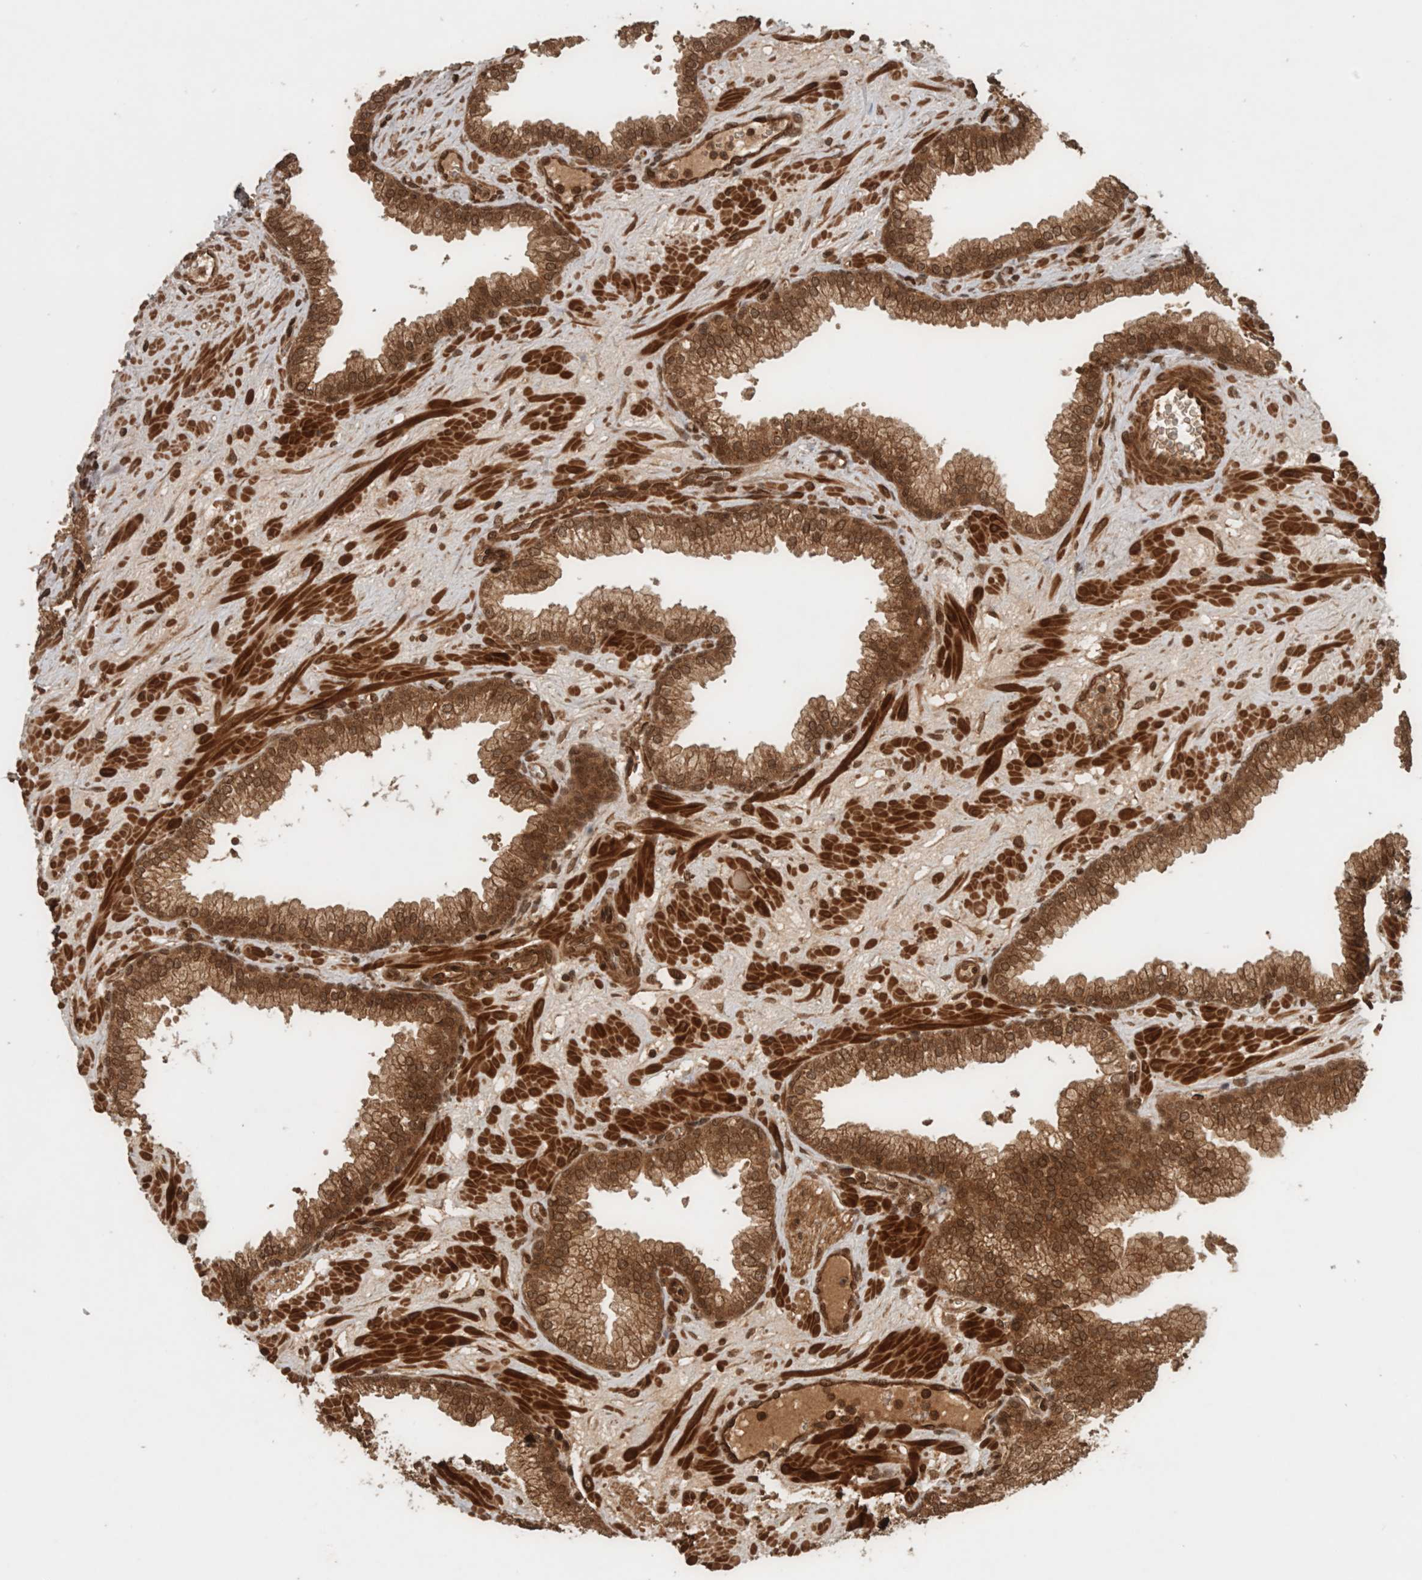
{"staining": {"intensity": "moderate", "quantity": ">75%", "location": "cytoplasmic/membranous,nuclear"}, "tissue": "prostate", "cell_type": "Glandular cells", "image_type": "normal", "snomed": [{"axis": "morphology", "description": "Normal tissue, NOS"}, {"axis": "morphology", "description": "Urothelial carcinoma, Low grade"}, {"axis": "topography", "description": "Urinary bladder"}, {"axis": "topography", "description": "Prostate"}], "caption": "Immunohistochemistry histopathology image of benign prostate: human prostate stained using immunohistochemistry displays medium levels of moderate protein expression localized specifically in the cytoplasmic/membranous,nuclear of glandular cells, appearing as a cytoplasmic/membranous,nuclear brown color.", "gene": "CNTROB", "patient": {"sex": "male", "age": 60}}